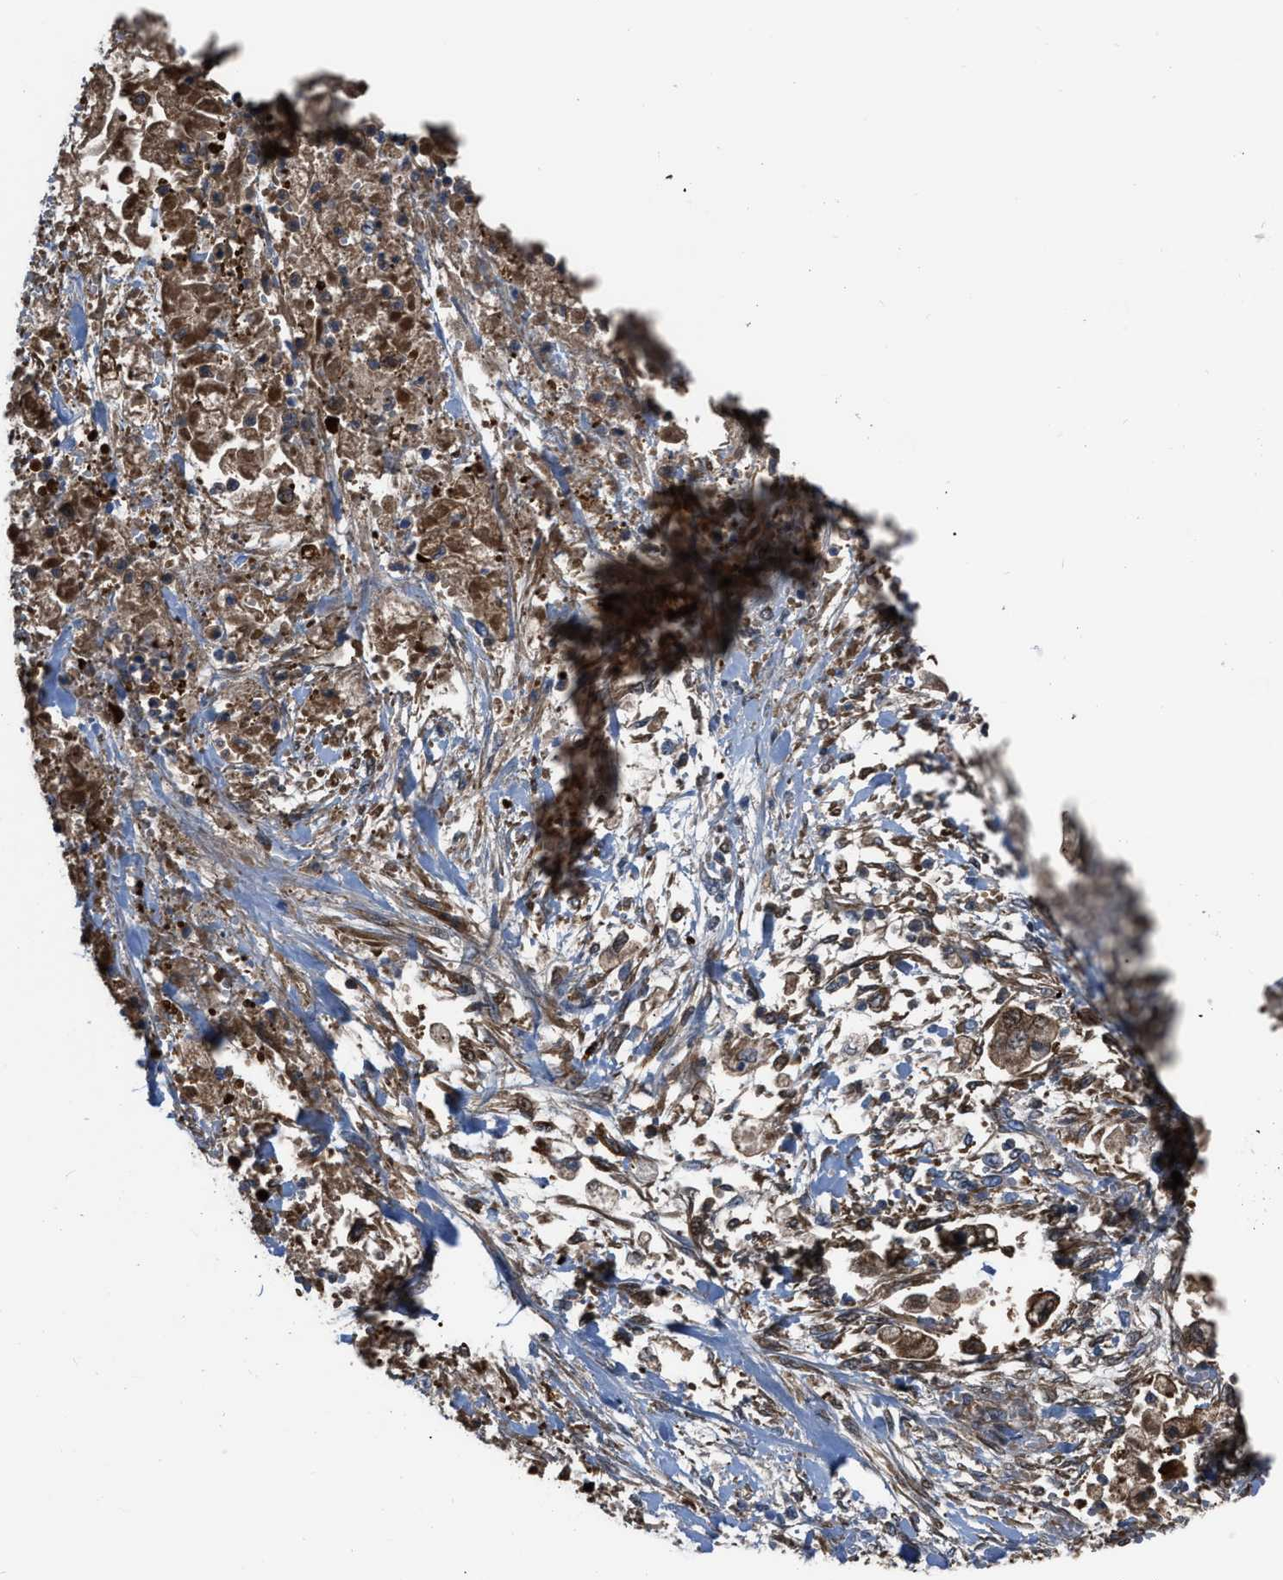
{"staining": {"intensity": "moderate", "quantity": ">75%", "location": "cytoplasmic/membranous,nuclear"}, "tissue": "stomach cancer", "cell_type": "Tumor cells", "image_type": "cancer", "snomed": [{"axis": "morphology", "description": "Normal tissue, NOS"}, {"axis": "morphology", "description": "Adenocarcinoma, NOS"}, {"axis": "topography", "description": "Stomach"}], "caption": "IHC micrograph of human stomach cancer stained for a protein (brown), which demonstrates medium levels of moderate cytoplasmic/membranous and nuclear positivity in about >75% of tumor cells.", "gene": "TRIOBP", "patient": {"sex": "male", "age": 62}}